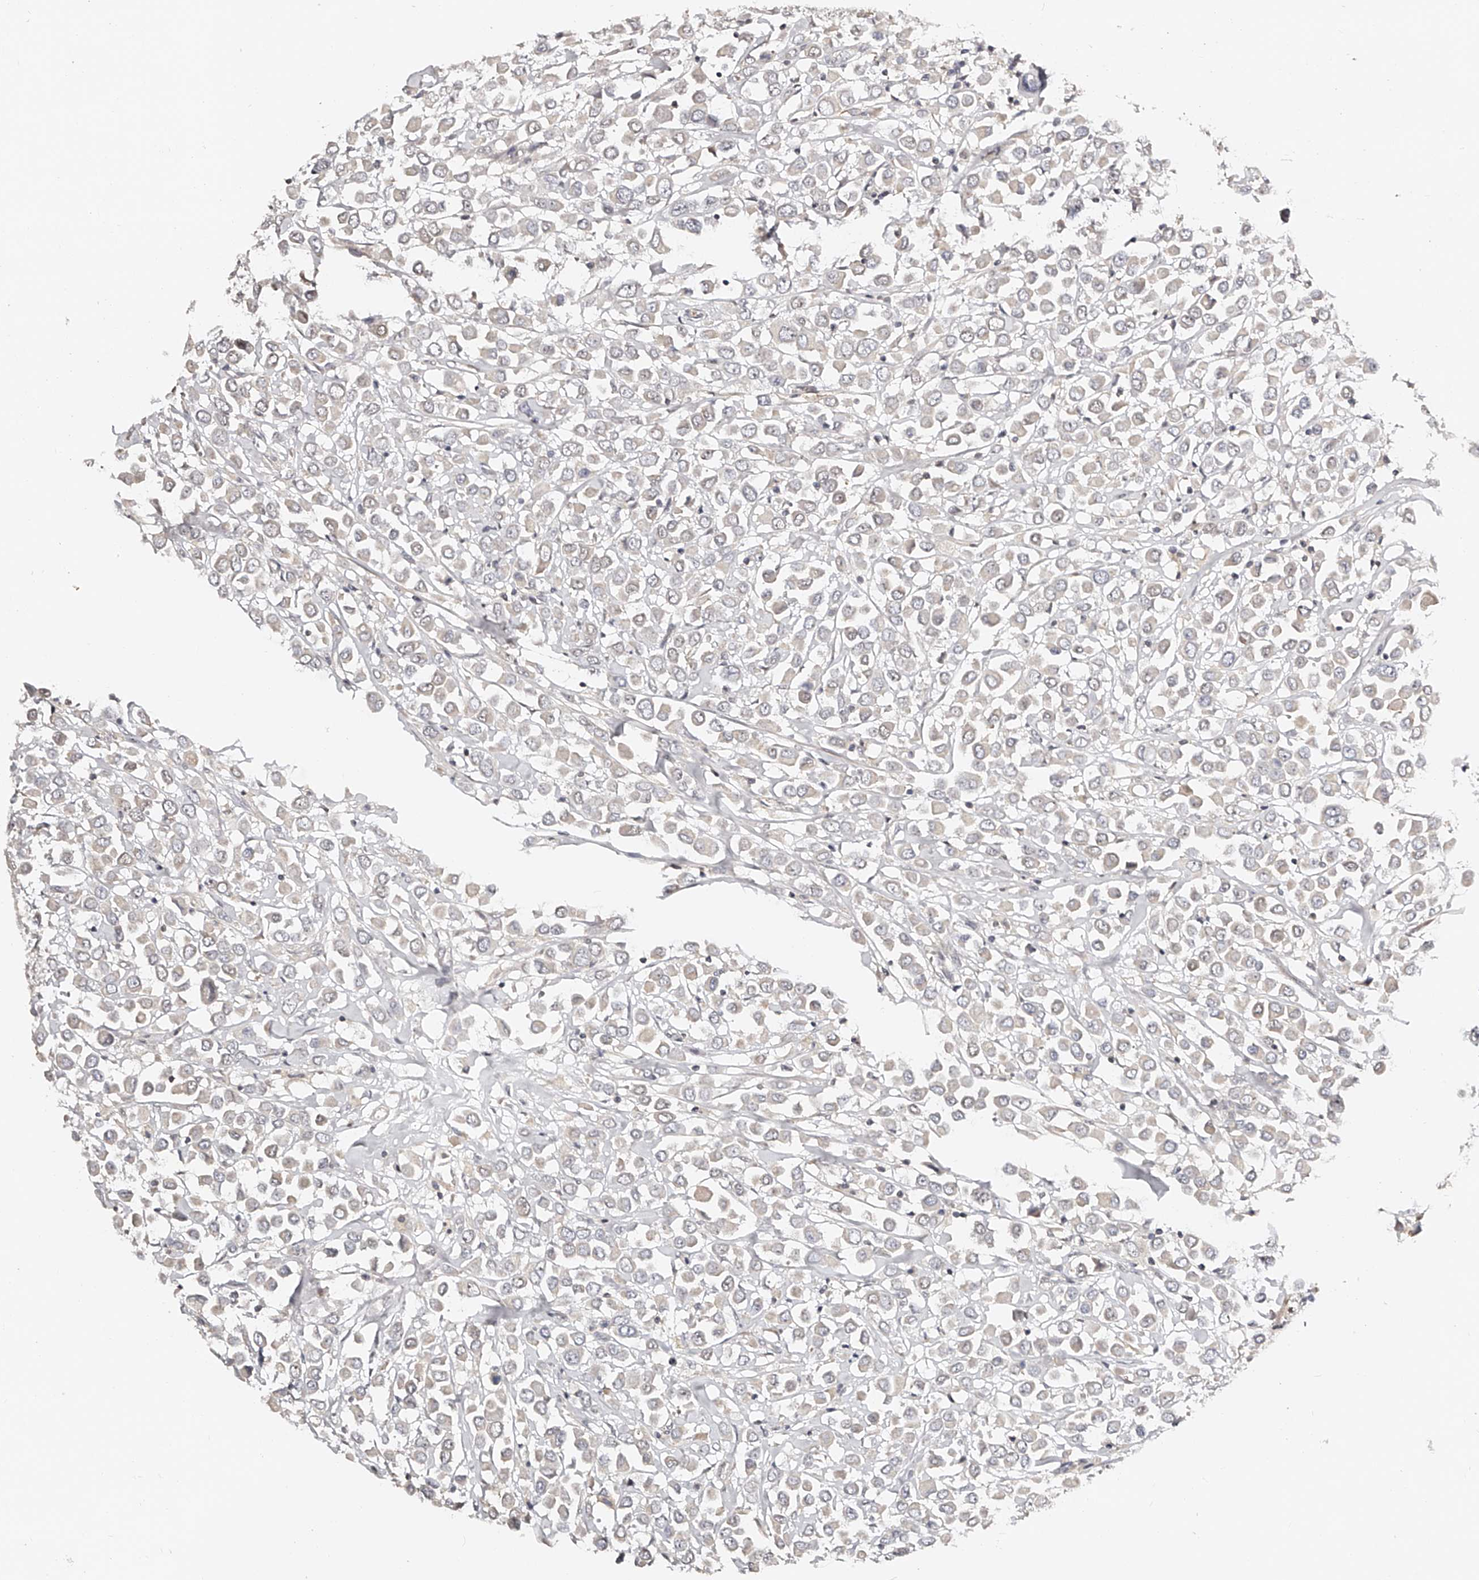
{"staining": {"intensity": "negative", "quantity": "none", "location": "none"}, "tissue": "breast cancer", "cell_type": "Tumor cells", "image_type": "cancer", "snomed": [{"axis": "morphology", "description": "Duct carcinoma"}, {"axis": "topography", "description": "Breast"}], "caption": "A high-resolution micrograph shows immunohistochemistry staining of infiltrating ductal carcinoma (breast), which reveals no significant staining in tumor cells.", "gene": "ZNF789", "patient": {"sex": "female", "age": 61}}